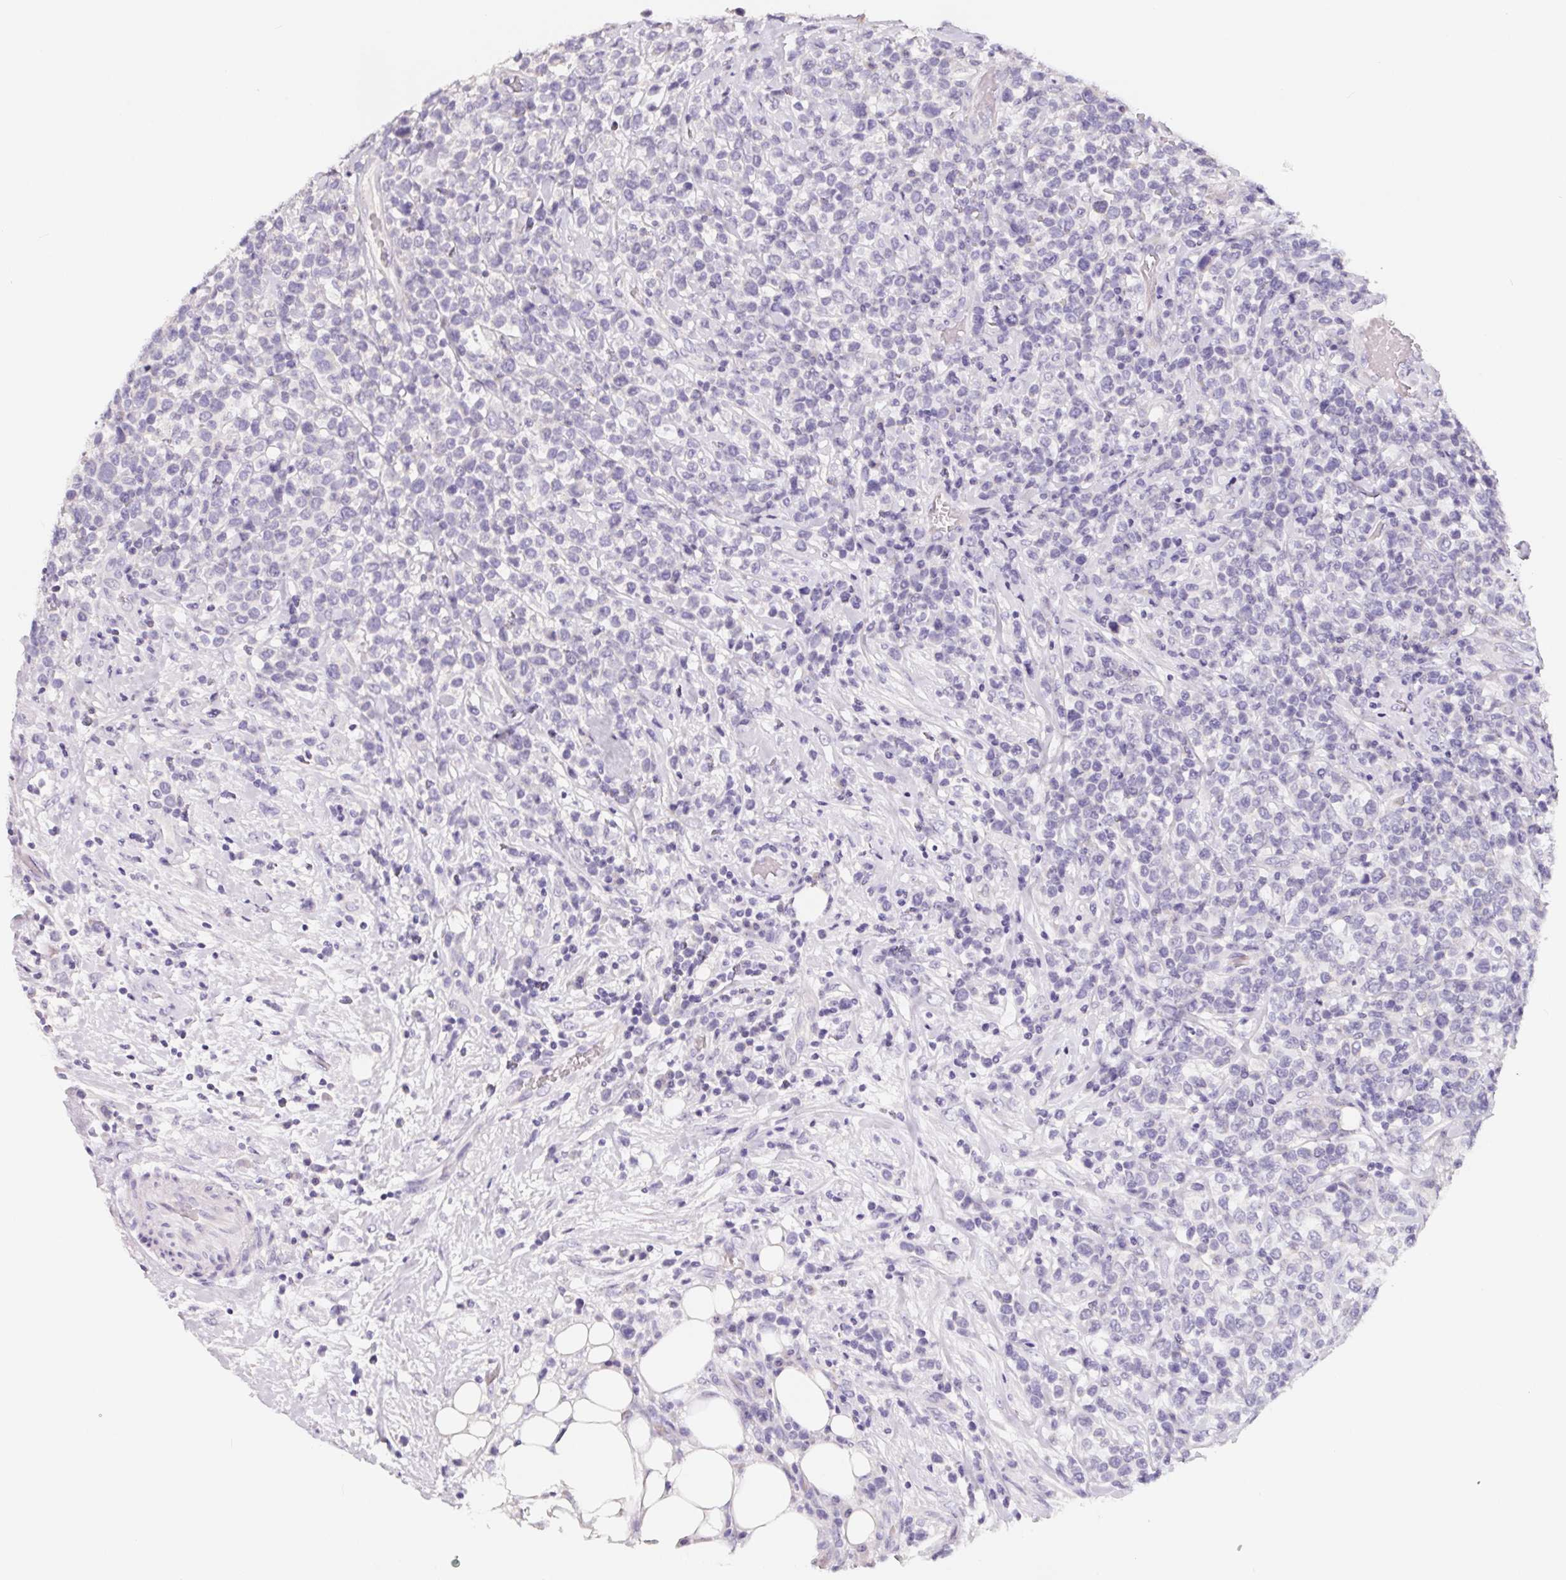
{"staining": {"intensity": "negative", "quantity": "none", "location": "none"}, "tissue": "lymphoma", "cell_type": "Tumor cells", "image_type": "cancer", "snomed": [{"axis": "morphology", "description": "Malignant lymphoma, non-Hodgkin's type, High grade"}, {"axis": "topography", "description": "Soft tissue"}], "caption": "A photomicrograph of lymphoma stained for a protein displays no brown staining in tumor cells.", "gene": "FDX1", "patient": {"sex": "female", "age": 56}}